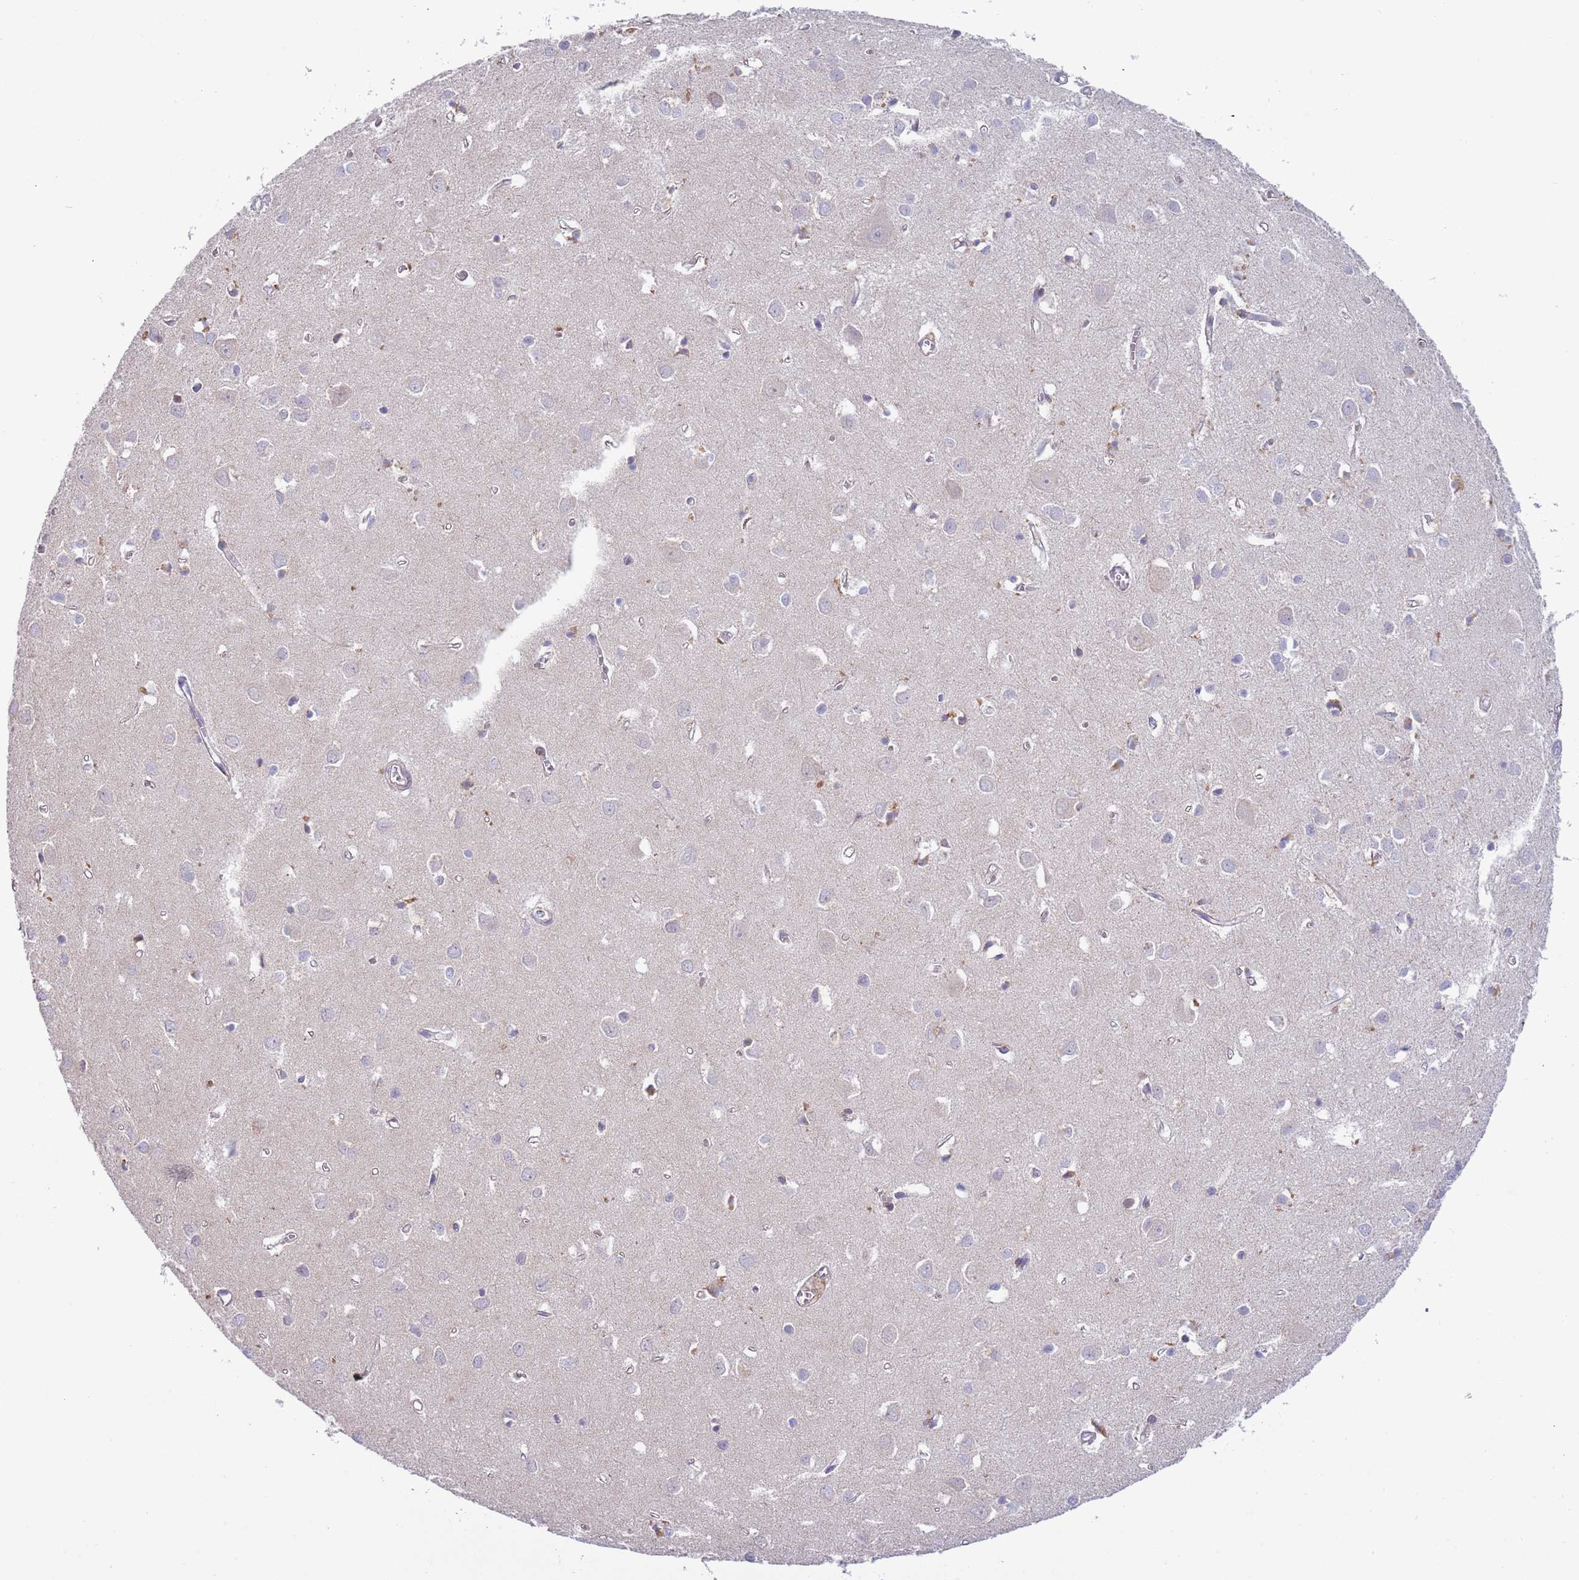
{"staining": {"intensity": "negative", "quantity": "none", "location": "none"}, "tissue": "cerebral cortex", "cell_type": "Endothelial cells", "image_type": "normal", "snomed": [{"axis": "morphology", "description": "Normal tissue, NOS"}, {"axis": "topography", "description": "Cerebral cortex"}], "caption": "IHC of unremarkable human cerebral cortex reveals no staining in endothelial cells.", "gene": "PIMREG", "patient": {"sex": "female", "age": 64}}